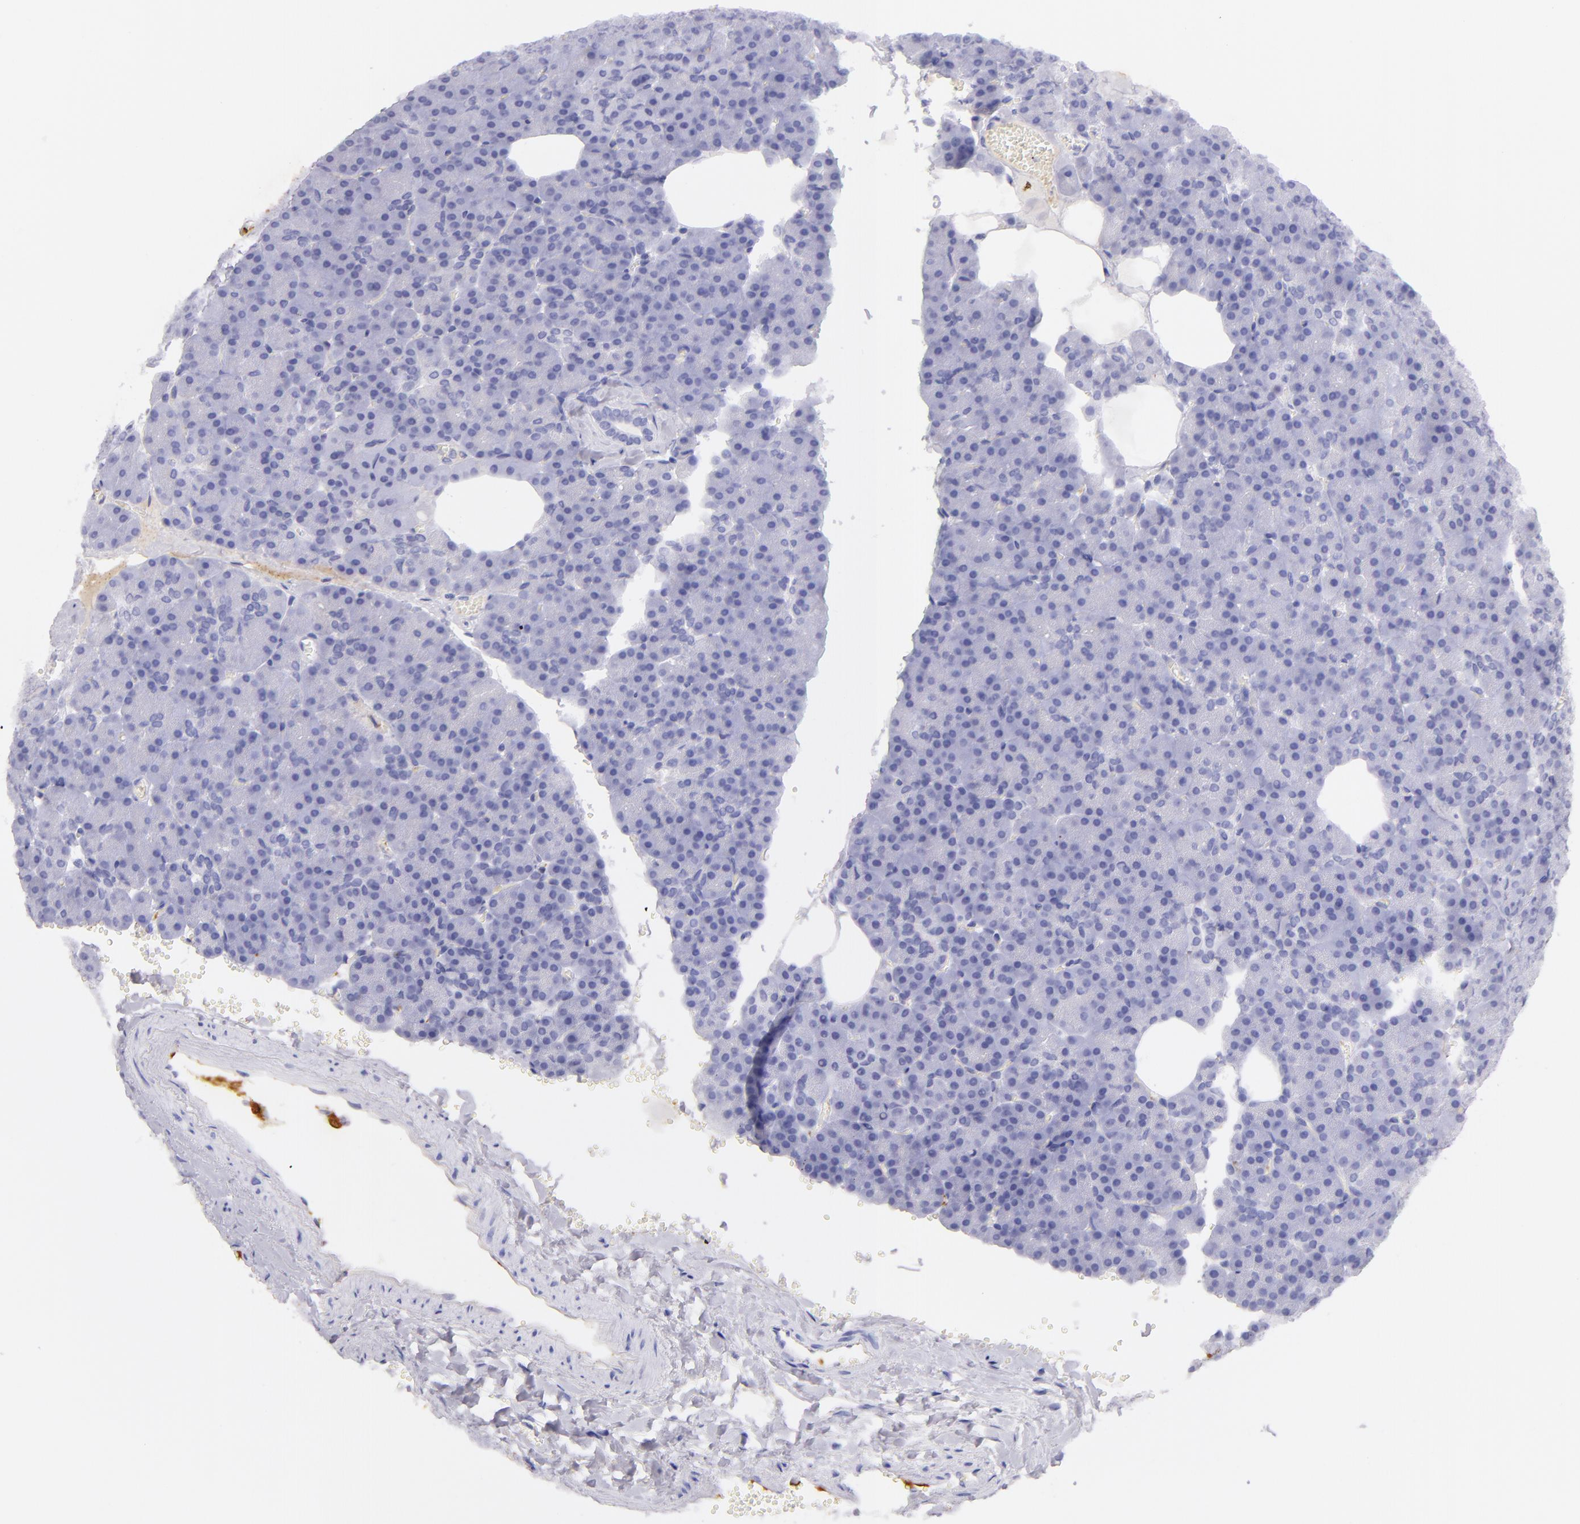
{"staining": {"intensity": "negative", "quantity": "none", "location": "none"}, "tissue": "pancreas", "cell_type": "Exocrine glandular cells", "image_type": "normal", "snomed": [{"axis": "morphology", "description": "Normal tissue, NOS"}, {"axis": "topography", "description": "Pancreas"}], "caption": "The immunohistochemistry (IHC) image has no significant staining in exocrine glandular cells of pancreas.", "gene": "GP1BA", "patient": {"sex": "female", "age": 35}}